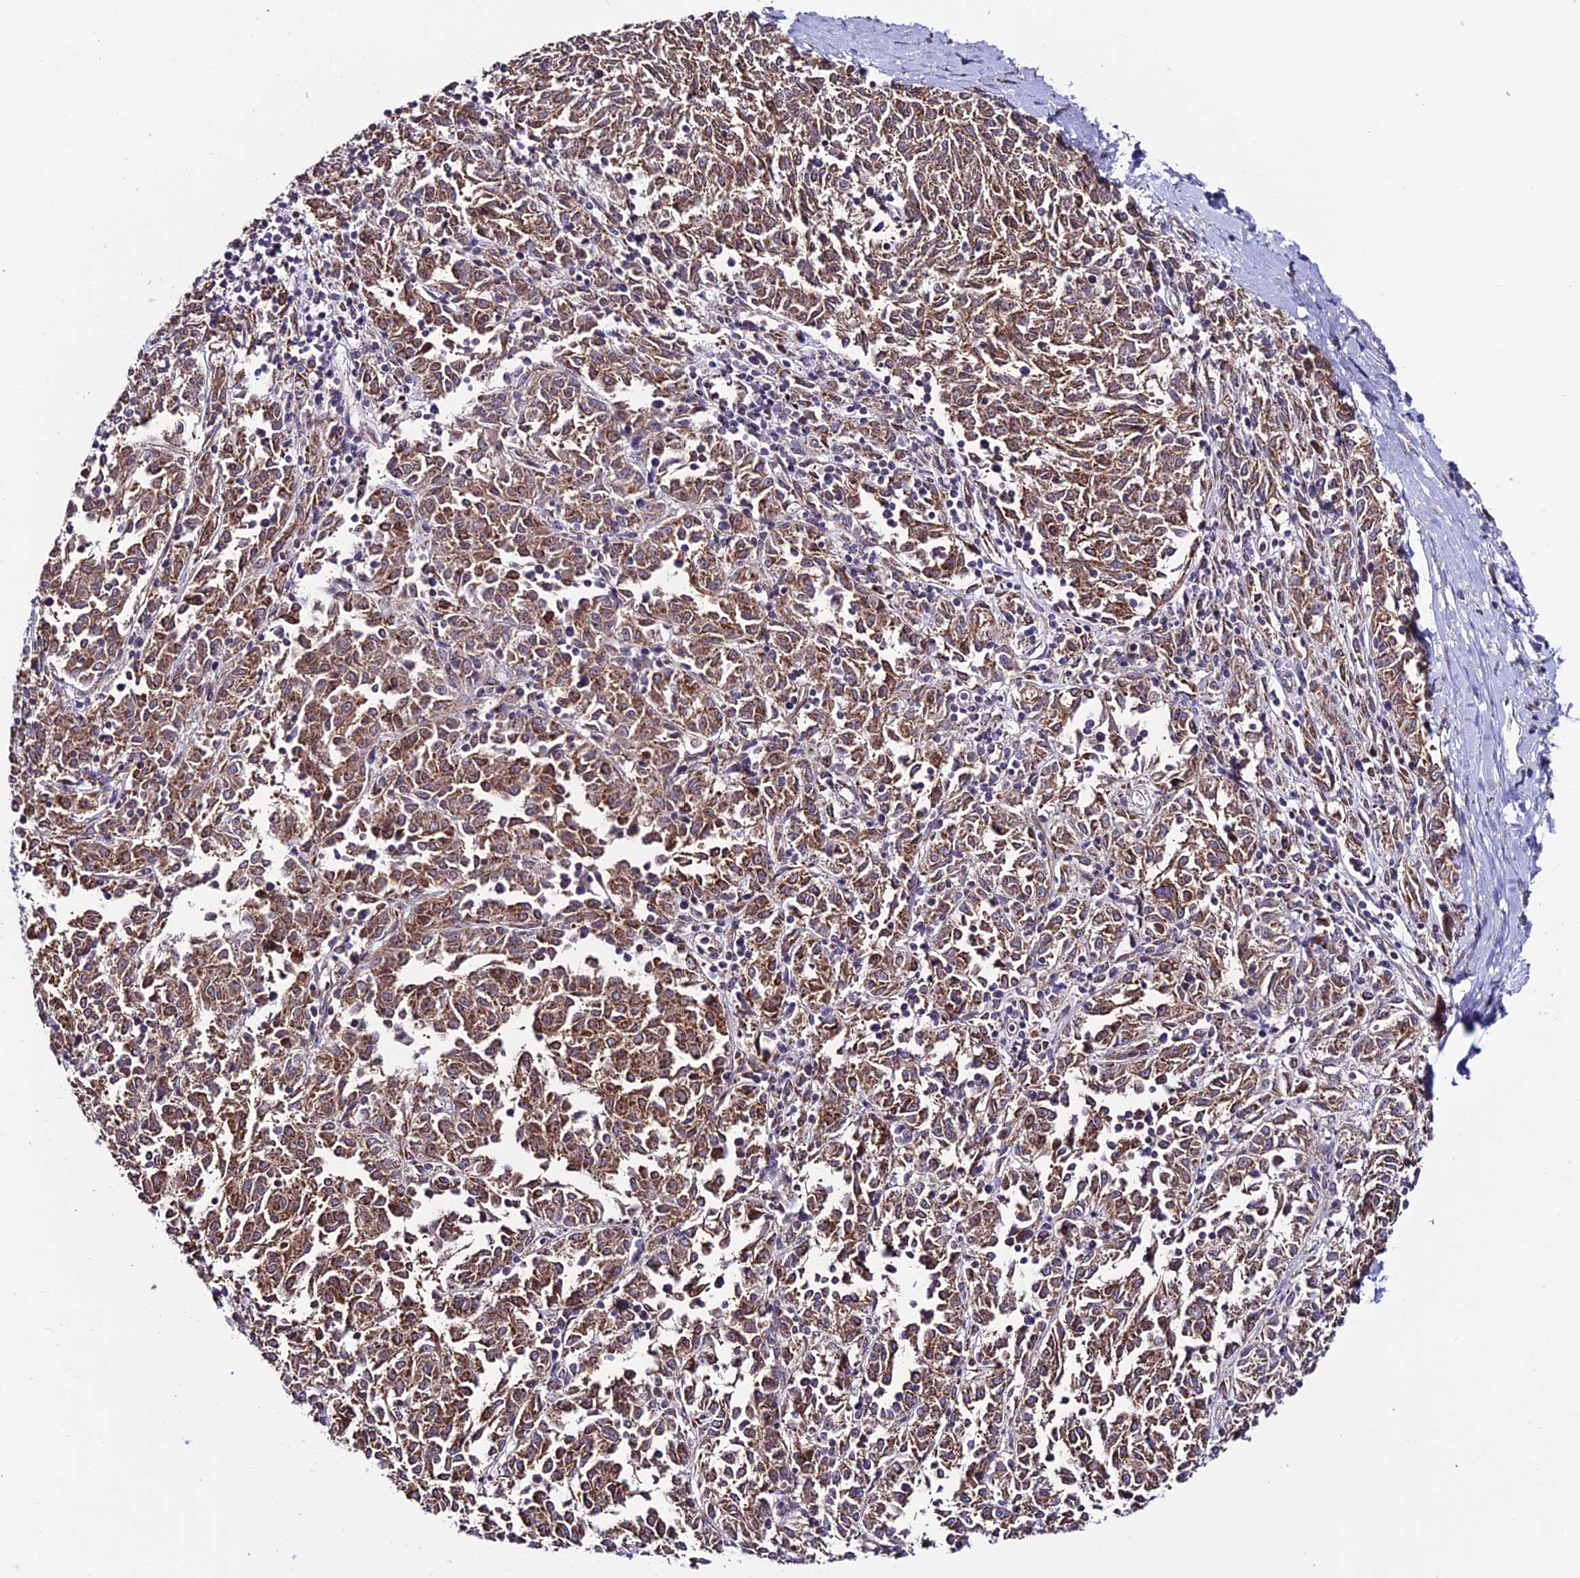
{"staining": {"intensity": "moderate", "quantity": ">75%", "location": "cytoplasmic/membranous"}, "tissue": "melanoma", "cell_type": "Tumor cells", "image_type": "cancer", "snomed": [{"axis": "morphology", "description": "Malignant melanoma, NOS"}, {"axis": "topography", "description": "Skin"}], "caption": "The image displays immunohistochemical staining of melanoma. There is moderate cytoplasmic/membranous staining is appreciated in about >75% of tumor cells.", "gene": "TNIP3", "patient": {"sex": "female", "age": 72}}